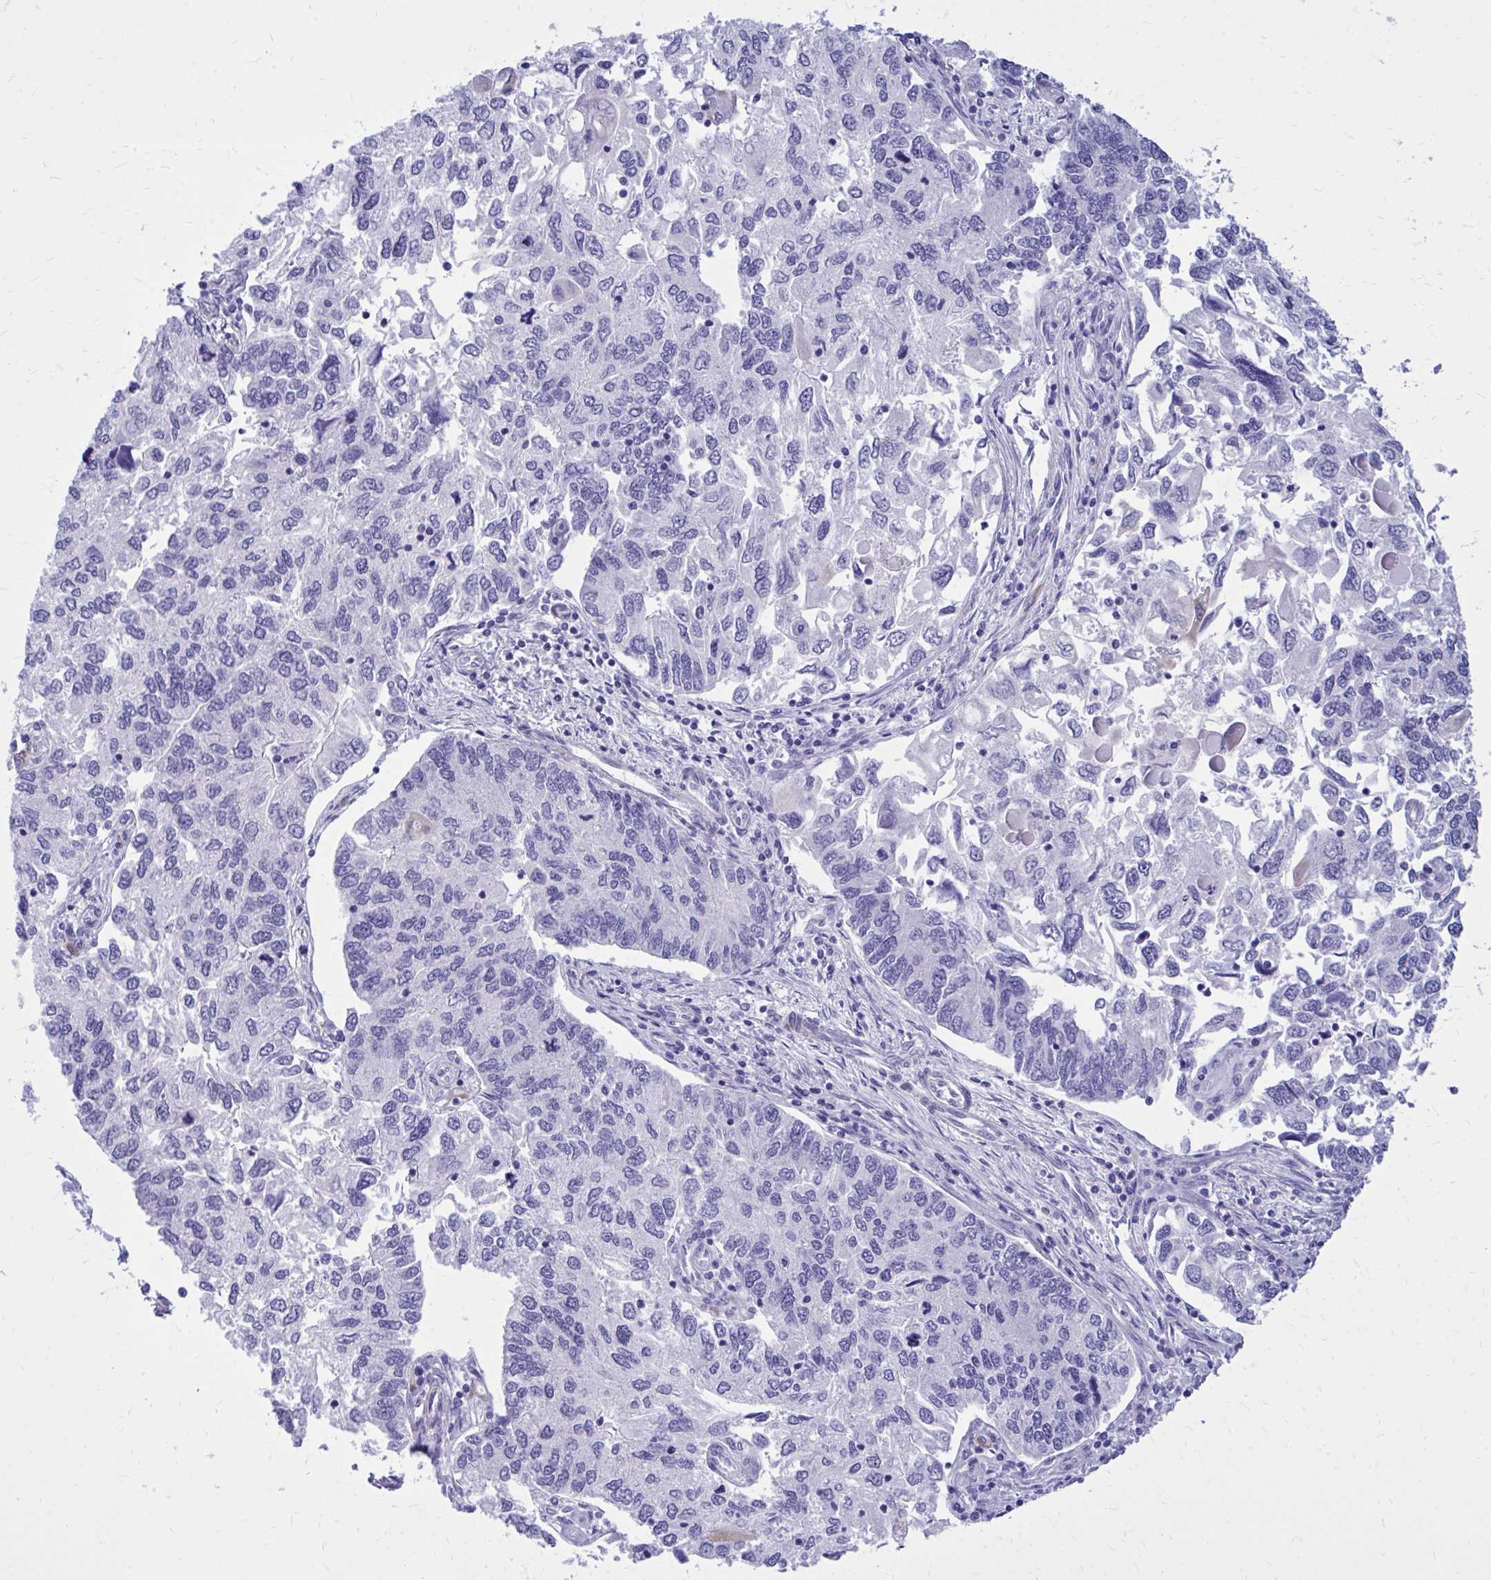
{"staining": {"intensity": "negative", "quantity": "none", "location": "none"}, "tissue": "endometrial cancer", "cell_type": "Tumor cells", "image_type": "cancer", "snomed": [{"axis": "morphology", "description": "Carcinoma, NOS"}, {"axis": "topography", "description": "Uterus"}], "caption": "Human endometrial cancer (carcinoma) stained for a protein using immunohistochemistry (IHC) displays no positivity in tumor cells.", "gene": "EPB41L1", "patient": {"sex": "female", "age": 76}}